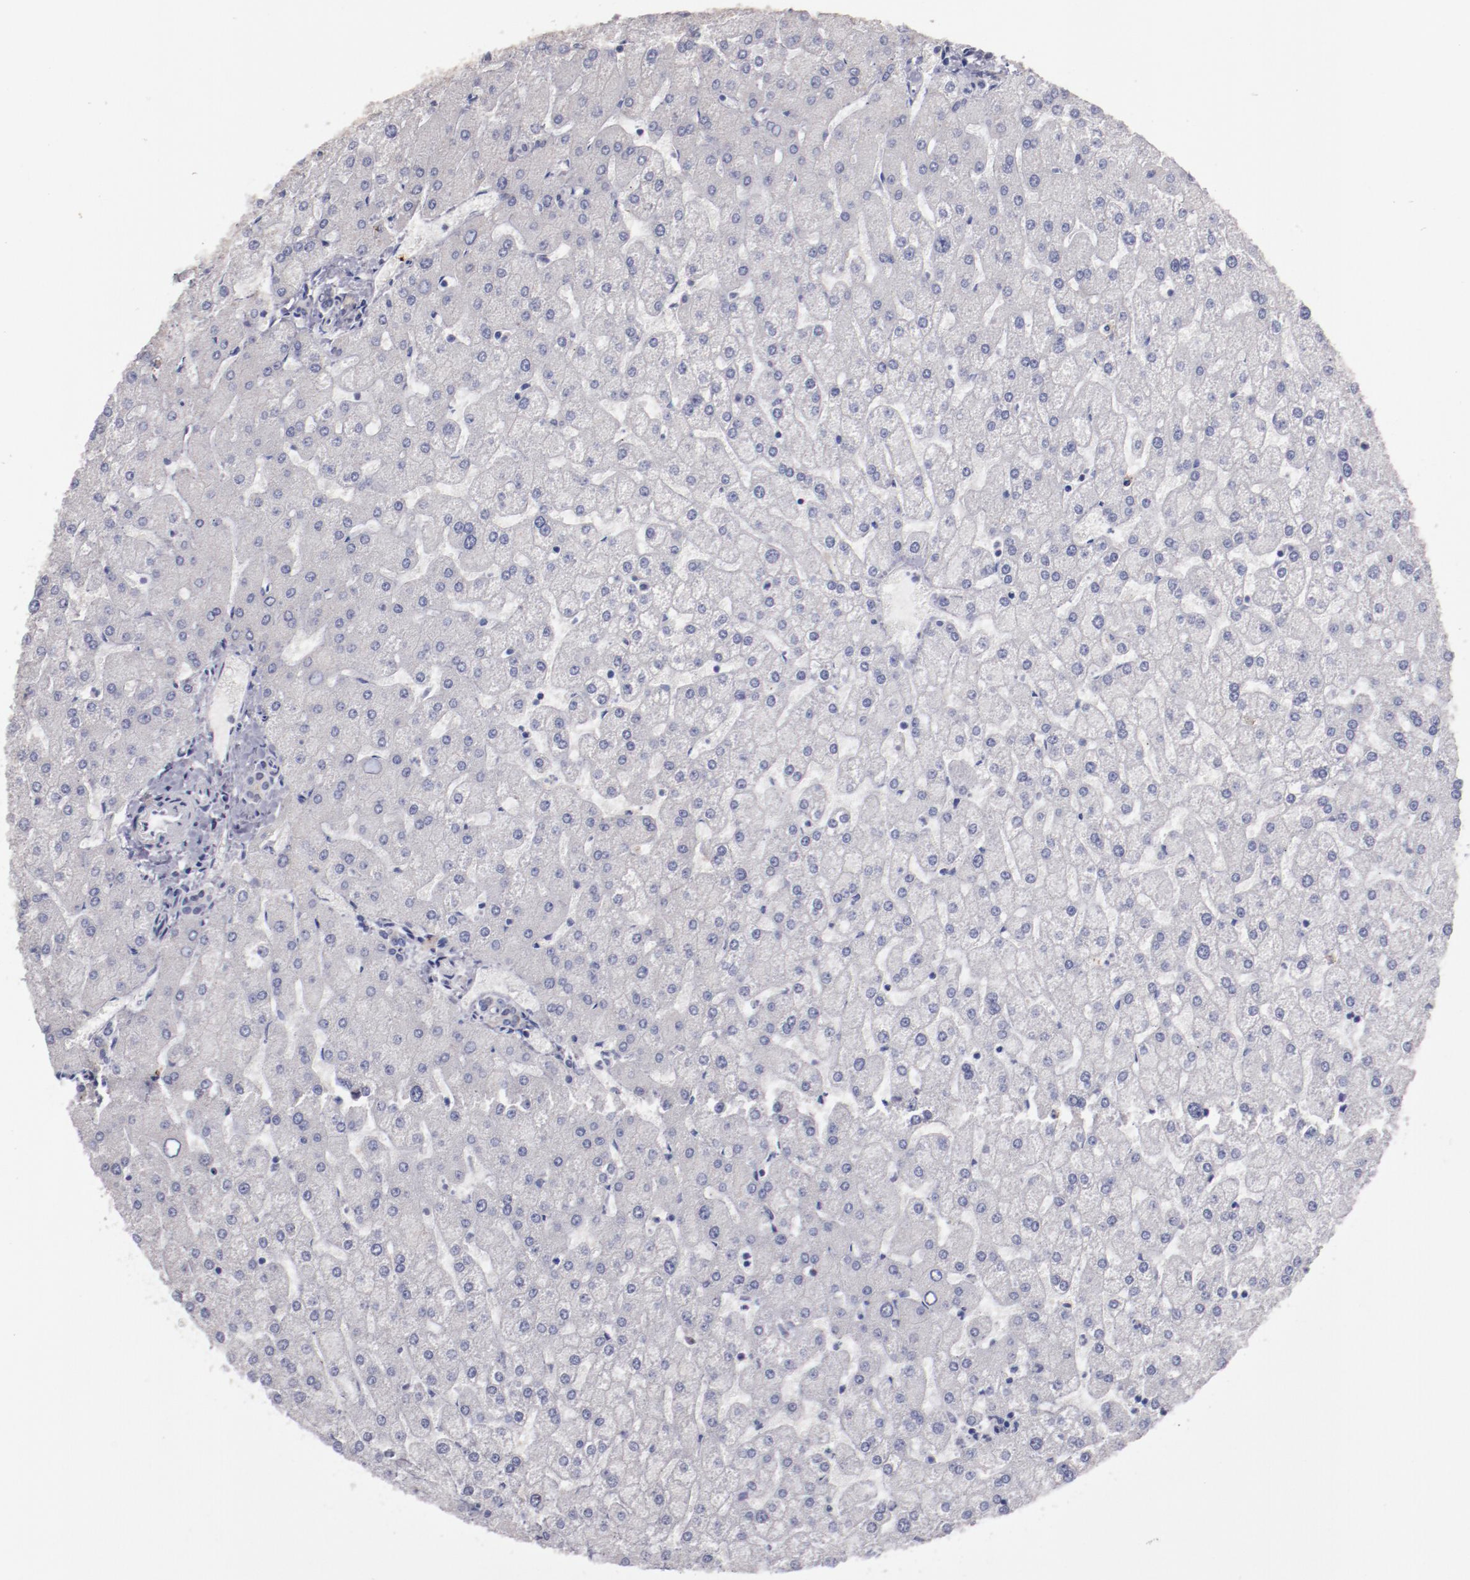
{"staining": {"intensity": "negative", "quantity": "none", "location": "none"}, "tissue": "liver", "cell_type": "Cholangiocytes", "image_type": "normal", "snomed": [{"axis": "morphology", "description": "Normal tissue, NOS"}, {"axis": "topography", "description": "Liver"}], "caption": "Immunohistochemical staining of unremarkable liver shows no significant expression in cholangiocytes. The staining was performed using DAB to visualize the protein expression in brown, while the nuclei were stained in blue with hematoxylin (Magnification: 20x).", "gene": "IRF4", "patient": {"sex": "female", "age": 32}}